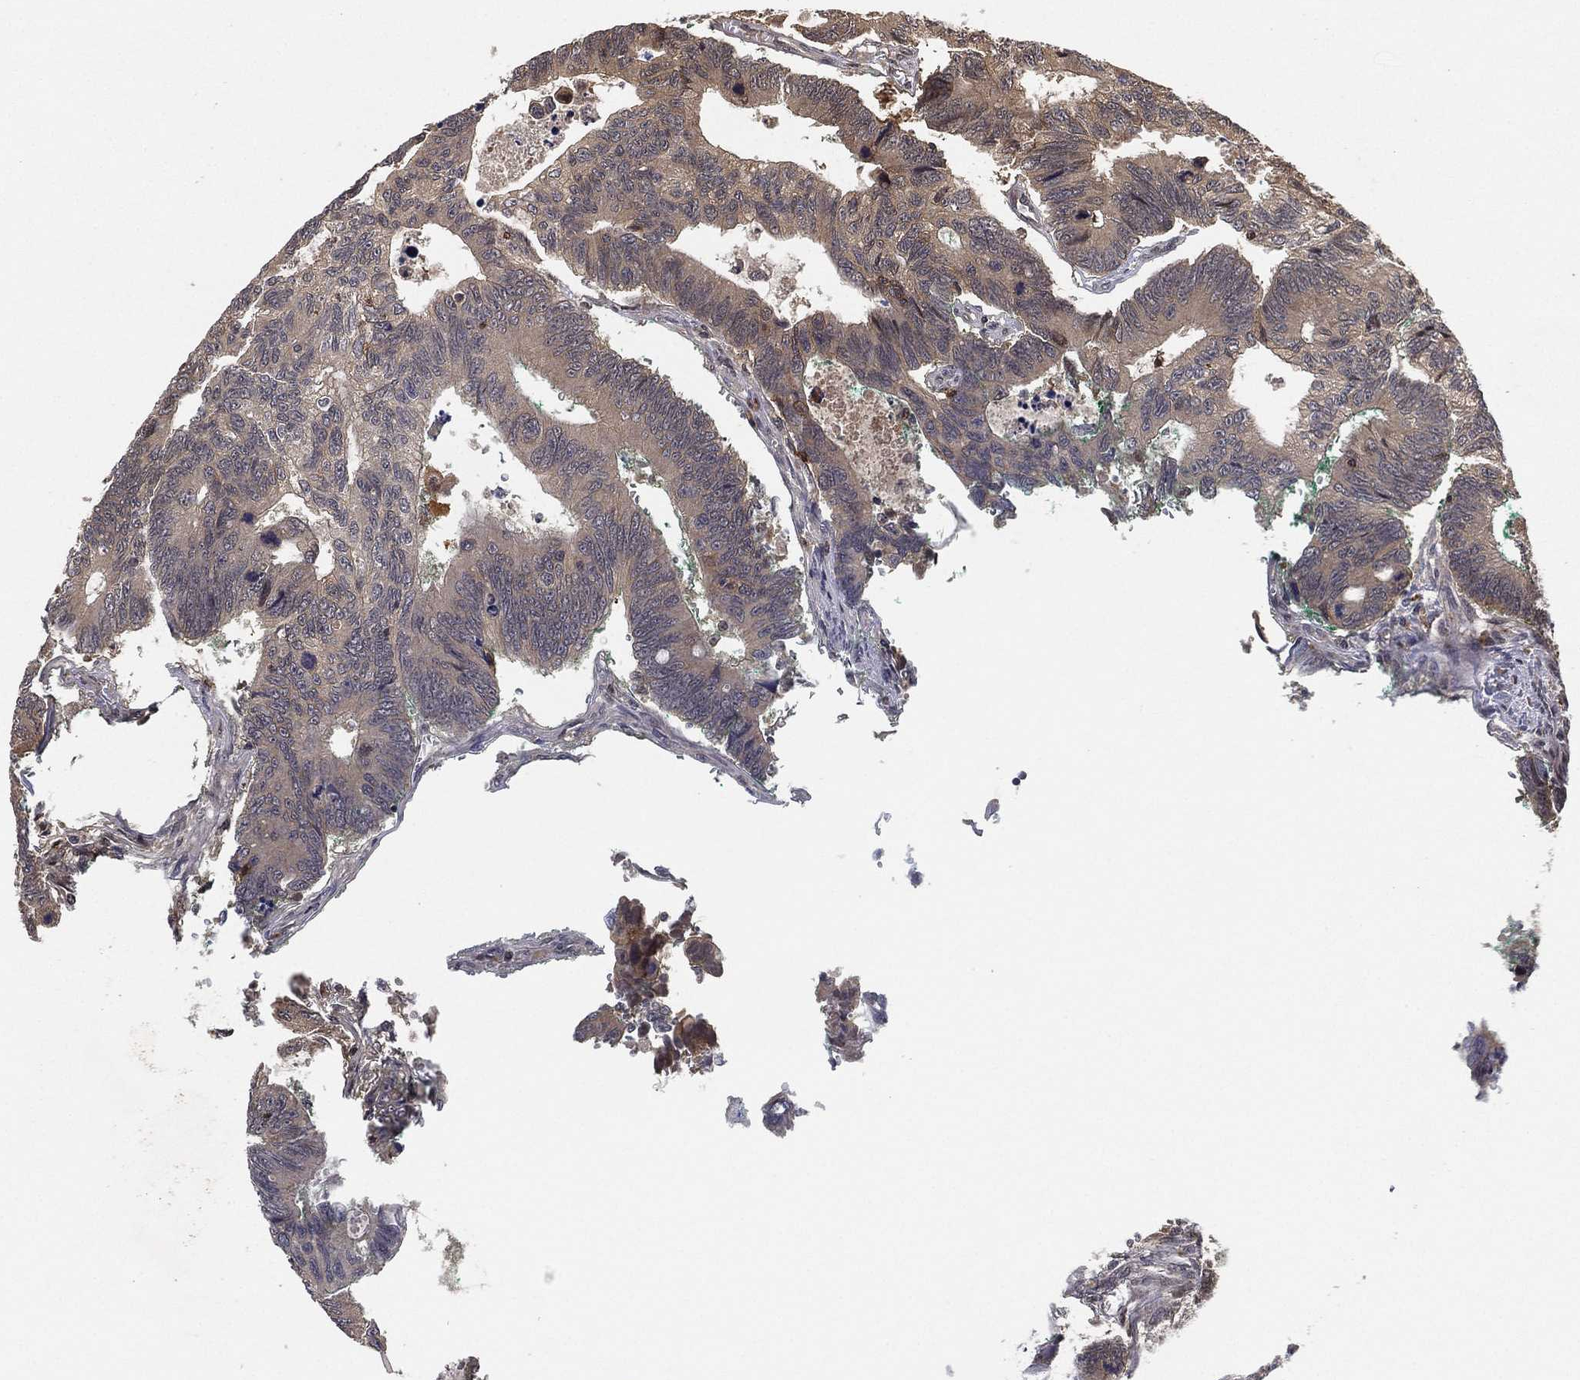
{"staining": {"intensity": "negative", "quantity": "none", "location": "none"}, "tissue": "colorectal cancer", "cell_type": "Tumor cells", "image_type": "cancer", "snomed": [{"axis": "morphology", "description": "Adenocarcinoma, NOS"}, {"axis": "topography", "description": "Colon"}], "caption": "Tumor cells are negative for brown protein staining in colorectal cancer.", "gene": "CFAP251", "patient": {"sex": "female", "age": 77}}